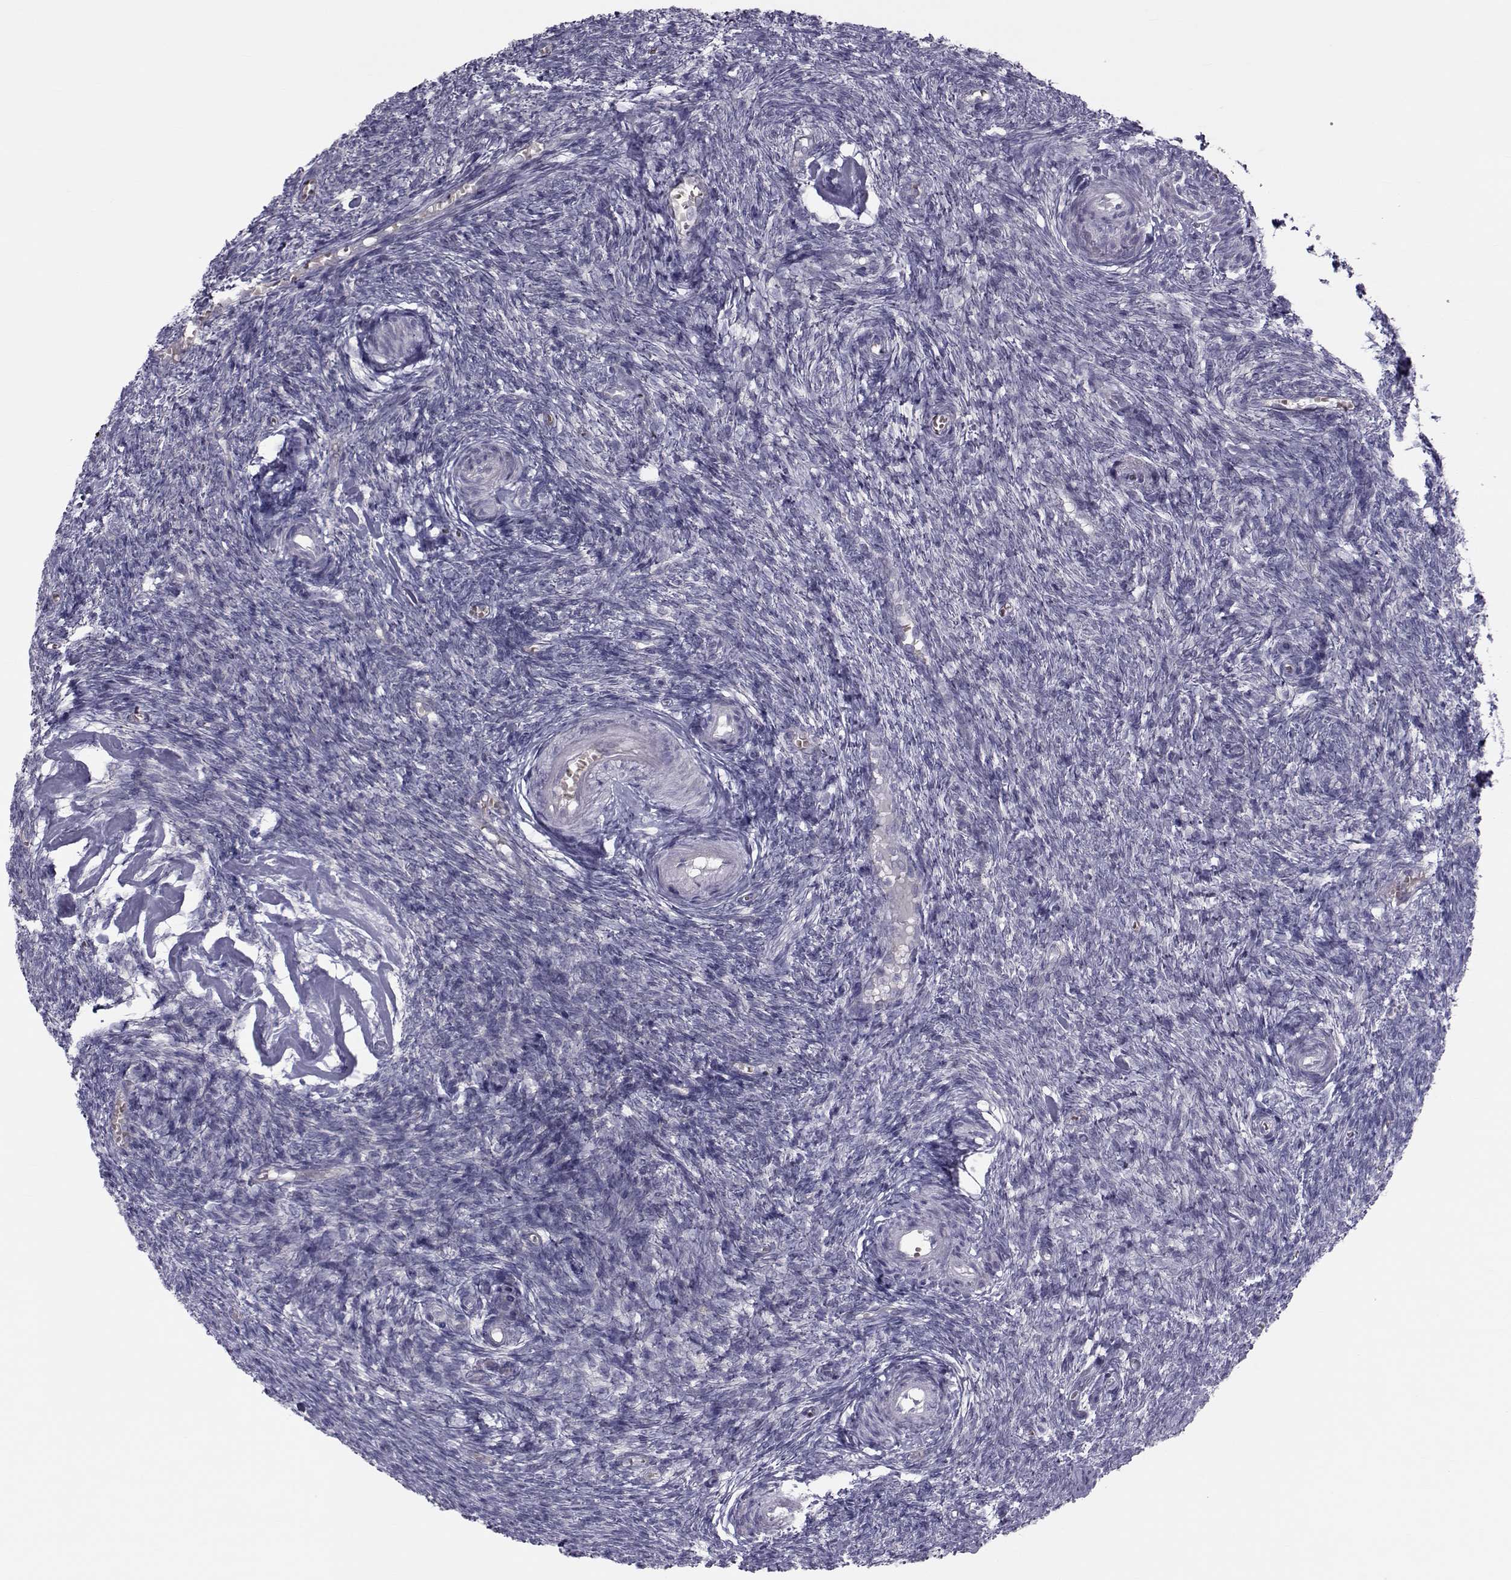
{"staining": {"intensity": "negative", "quantity": "none", "location": "none"}, "tissue": "ovary", "cell_type": "Ovarian stroma cells", "image_type": "normal", "snomed": [{"axis": "morphology", "description": "Normal tissue, NOS"}, {"axis": "topography", "description": "Ovary"}], "caption": "Micrograph shows no significant protein staining in ovarian stroma cells of normal ovary.", "gene": "GARIN3", "patient": {"sex": "female", "age": 43}}